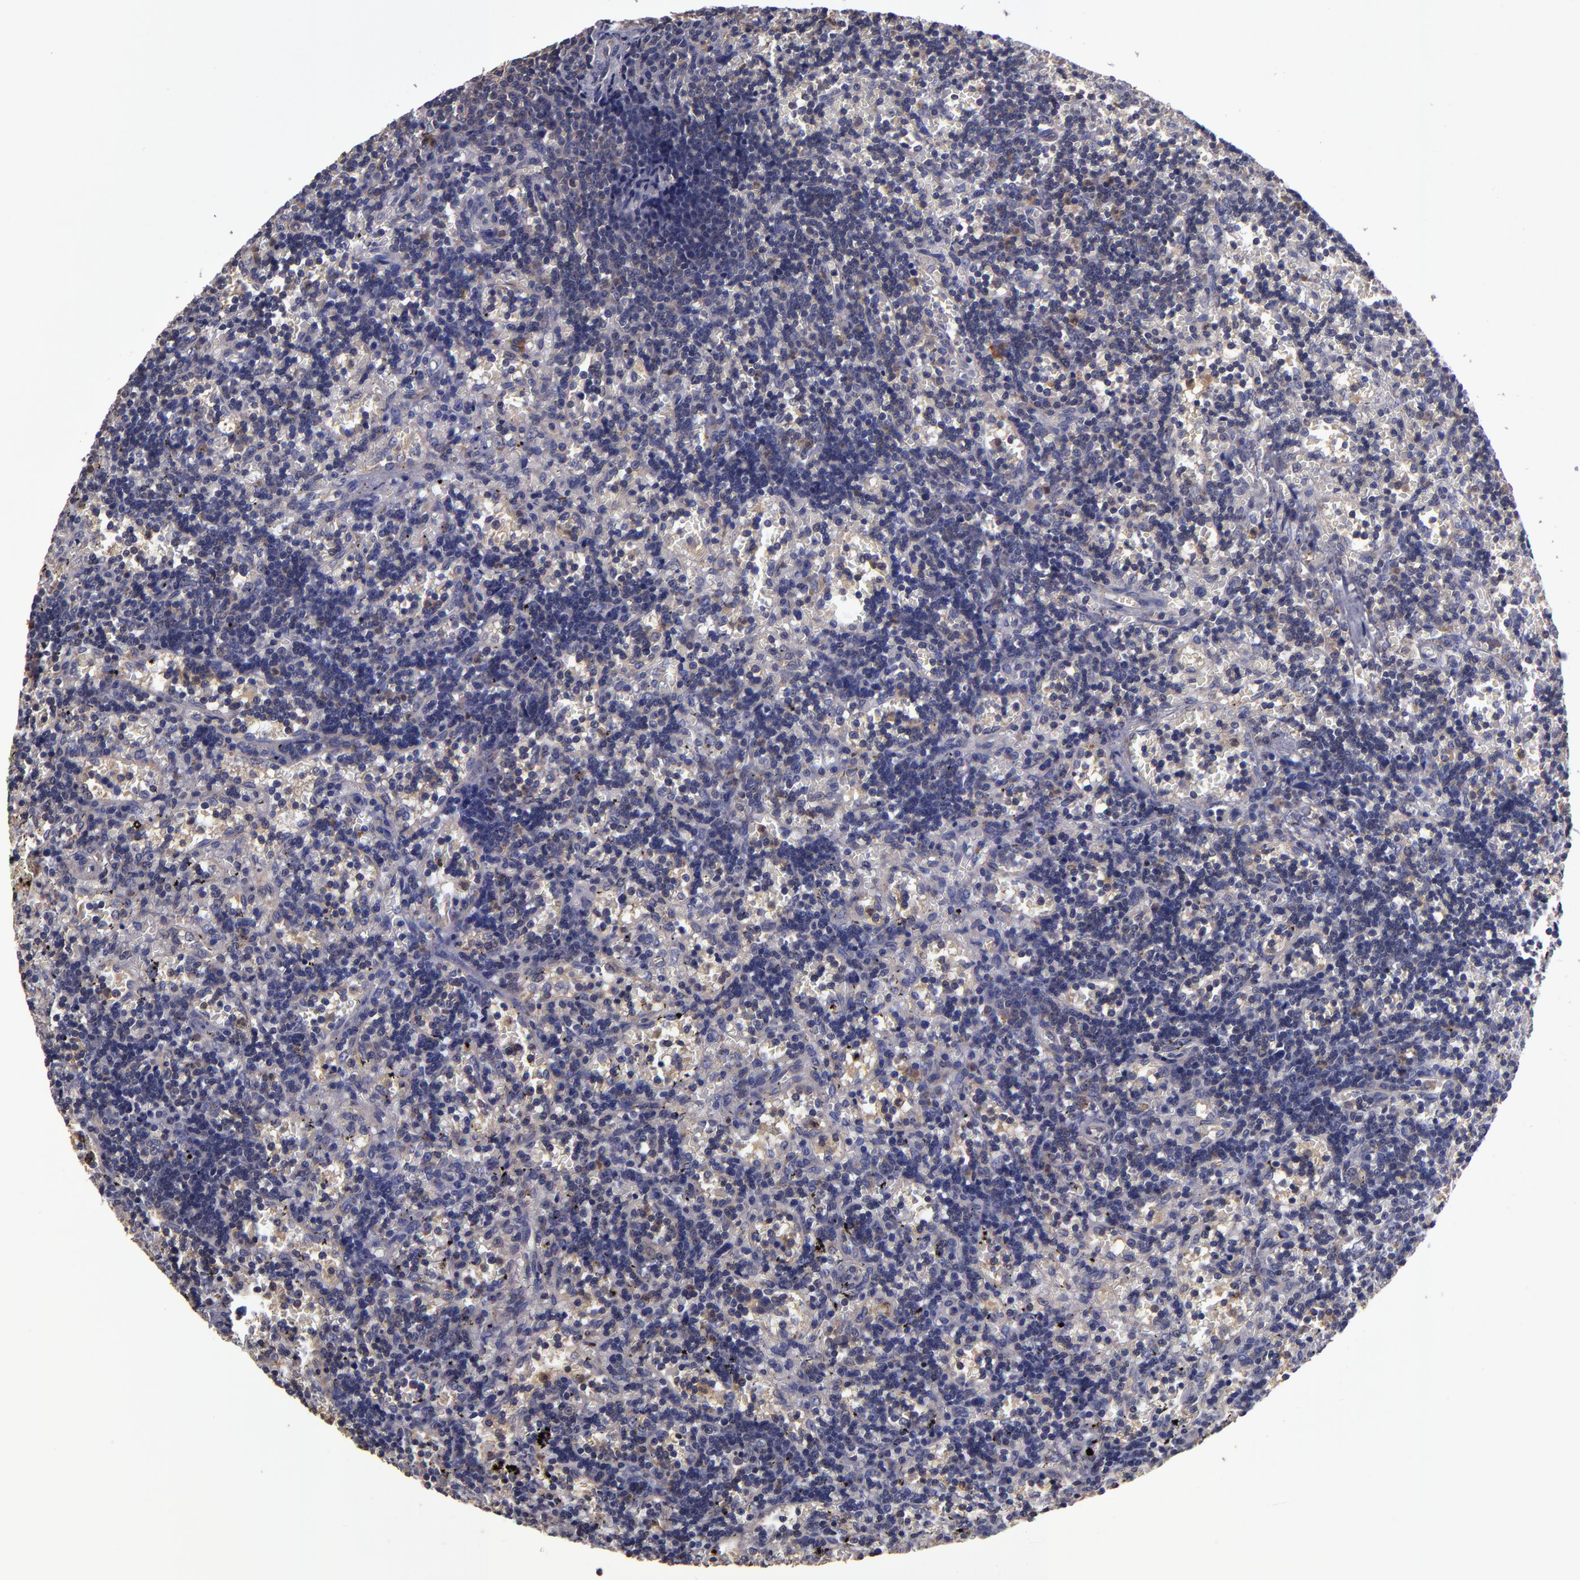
{"staining": {"intensity": "weak", "quantity": "<25%", "location": "cytoplasmic/membranous"}, "tissue": "lymphoma", "cell_type": "Tumor cells", "image_type": "cancer", "snomed": [{"axis": "morphology", "description": "Malignant lymphoma, non-Hodgkin's type, Low grade"}, {"axis": "topography", "description": "Spleen"}], "caption": "A high-resolution micrograph shows immunohistochemistry staining of malignant lymphoma, non-Hodgkin's type (low-grade), which demonstrates no significant expression in tumor cells.", "gene": "CARS1", "patient": {"sex": "male", "age": 60}}